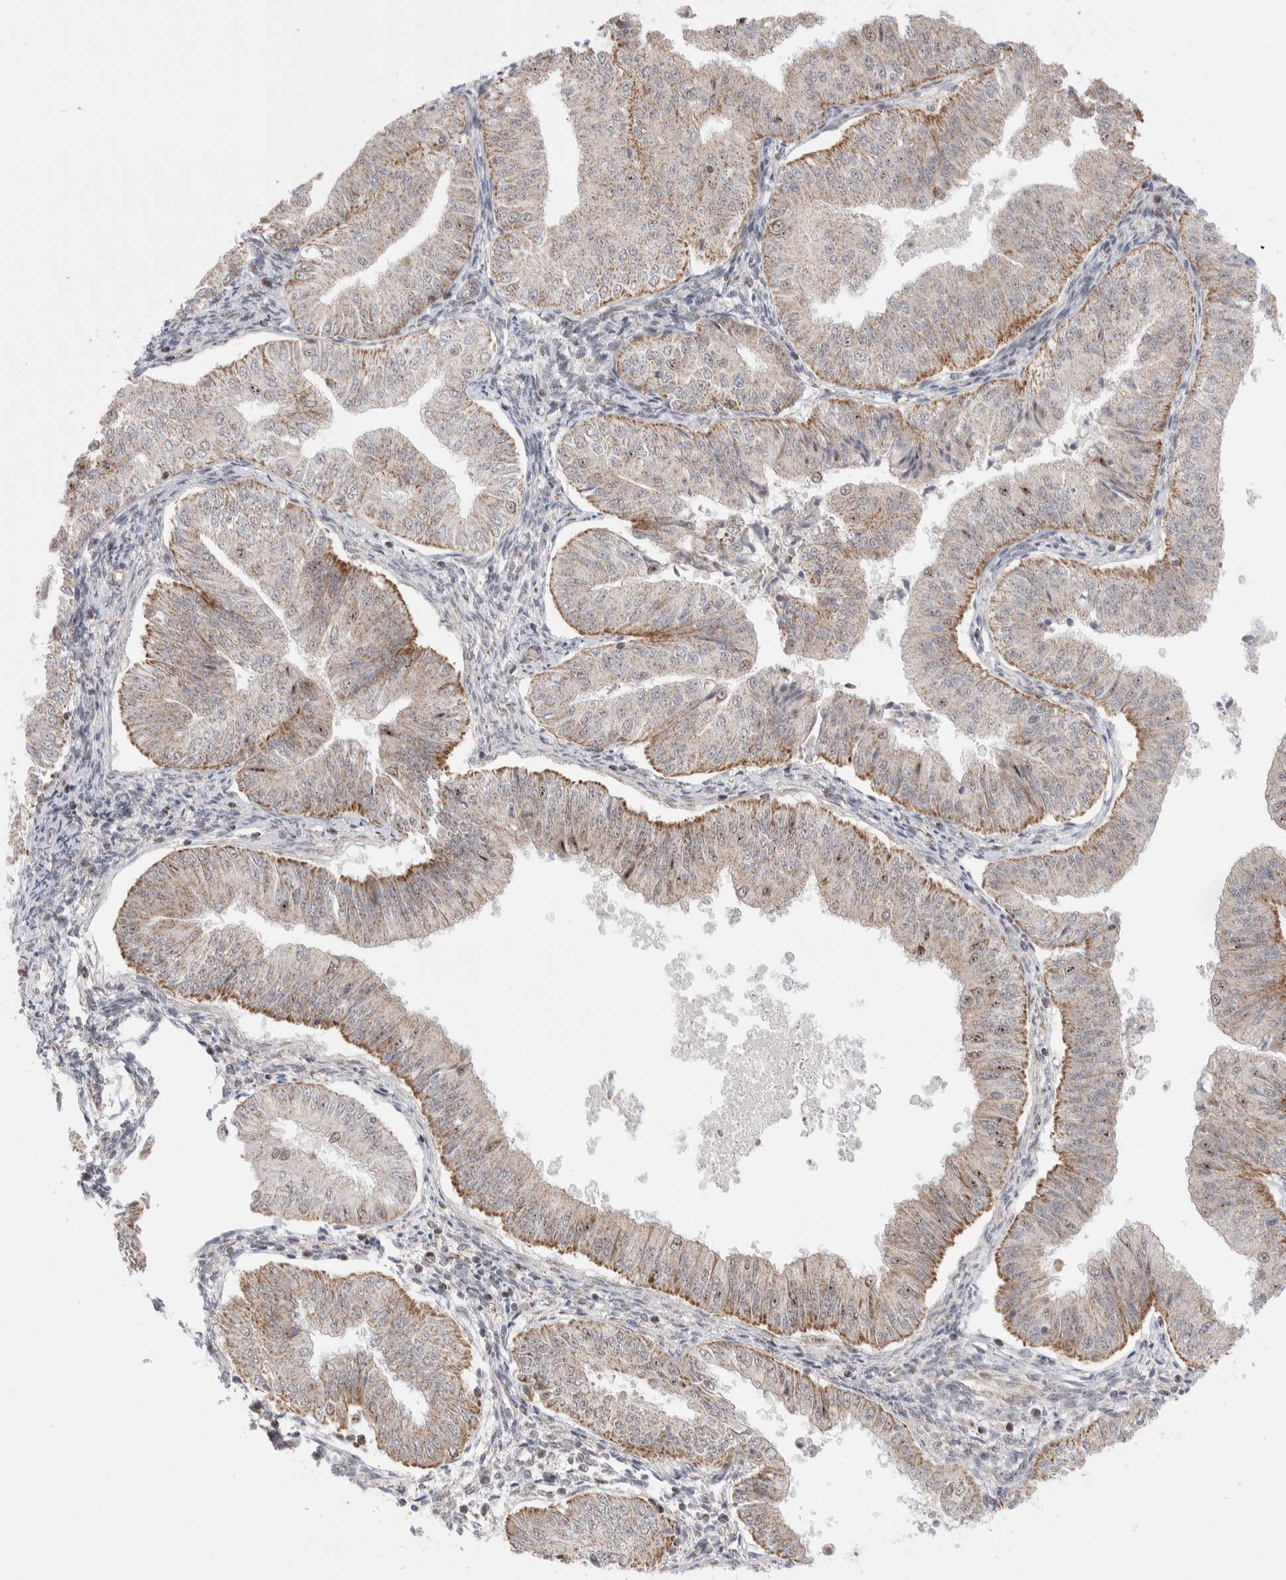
{"staining": {"intensity": "moderate", "quantity": "25%-75%", "location": "cytoplasmic/membranous"}, "tissue": "endometrial cancer", "cell_type": "Tumor cells", "image_type": "cancer", "snomed": [{"axis": "morphology", "description": "Normal tissue, NOS"}, {"axis": "morphology", "description": "Adenocarcinoma, NOS"}, {"axis": "topography", "description": "Endometrium"}], "caption": "Immunohistochemical staining of endometrial cancer displays medium levels of moderate cytoplasmic/membranous protein positivity in about 25%-75% of tumor cells. The staining was performed using DAB (3,3'-diaminobenzidine) to visualize the protein expression in brown, while the nuclei were stained in blue with hematoxylin (Magnification: 20x).", "gene": "ZNF695", "patient": {"sex": "female", "age": 53}}